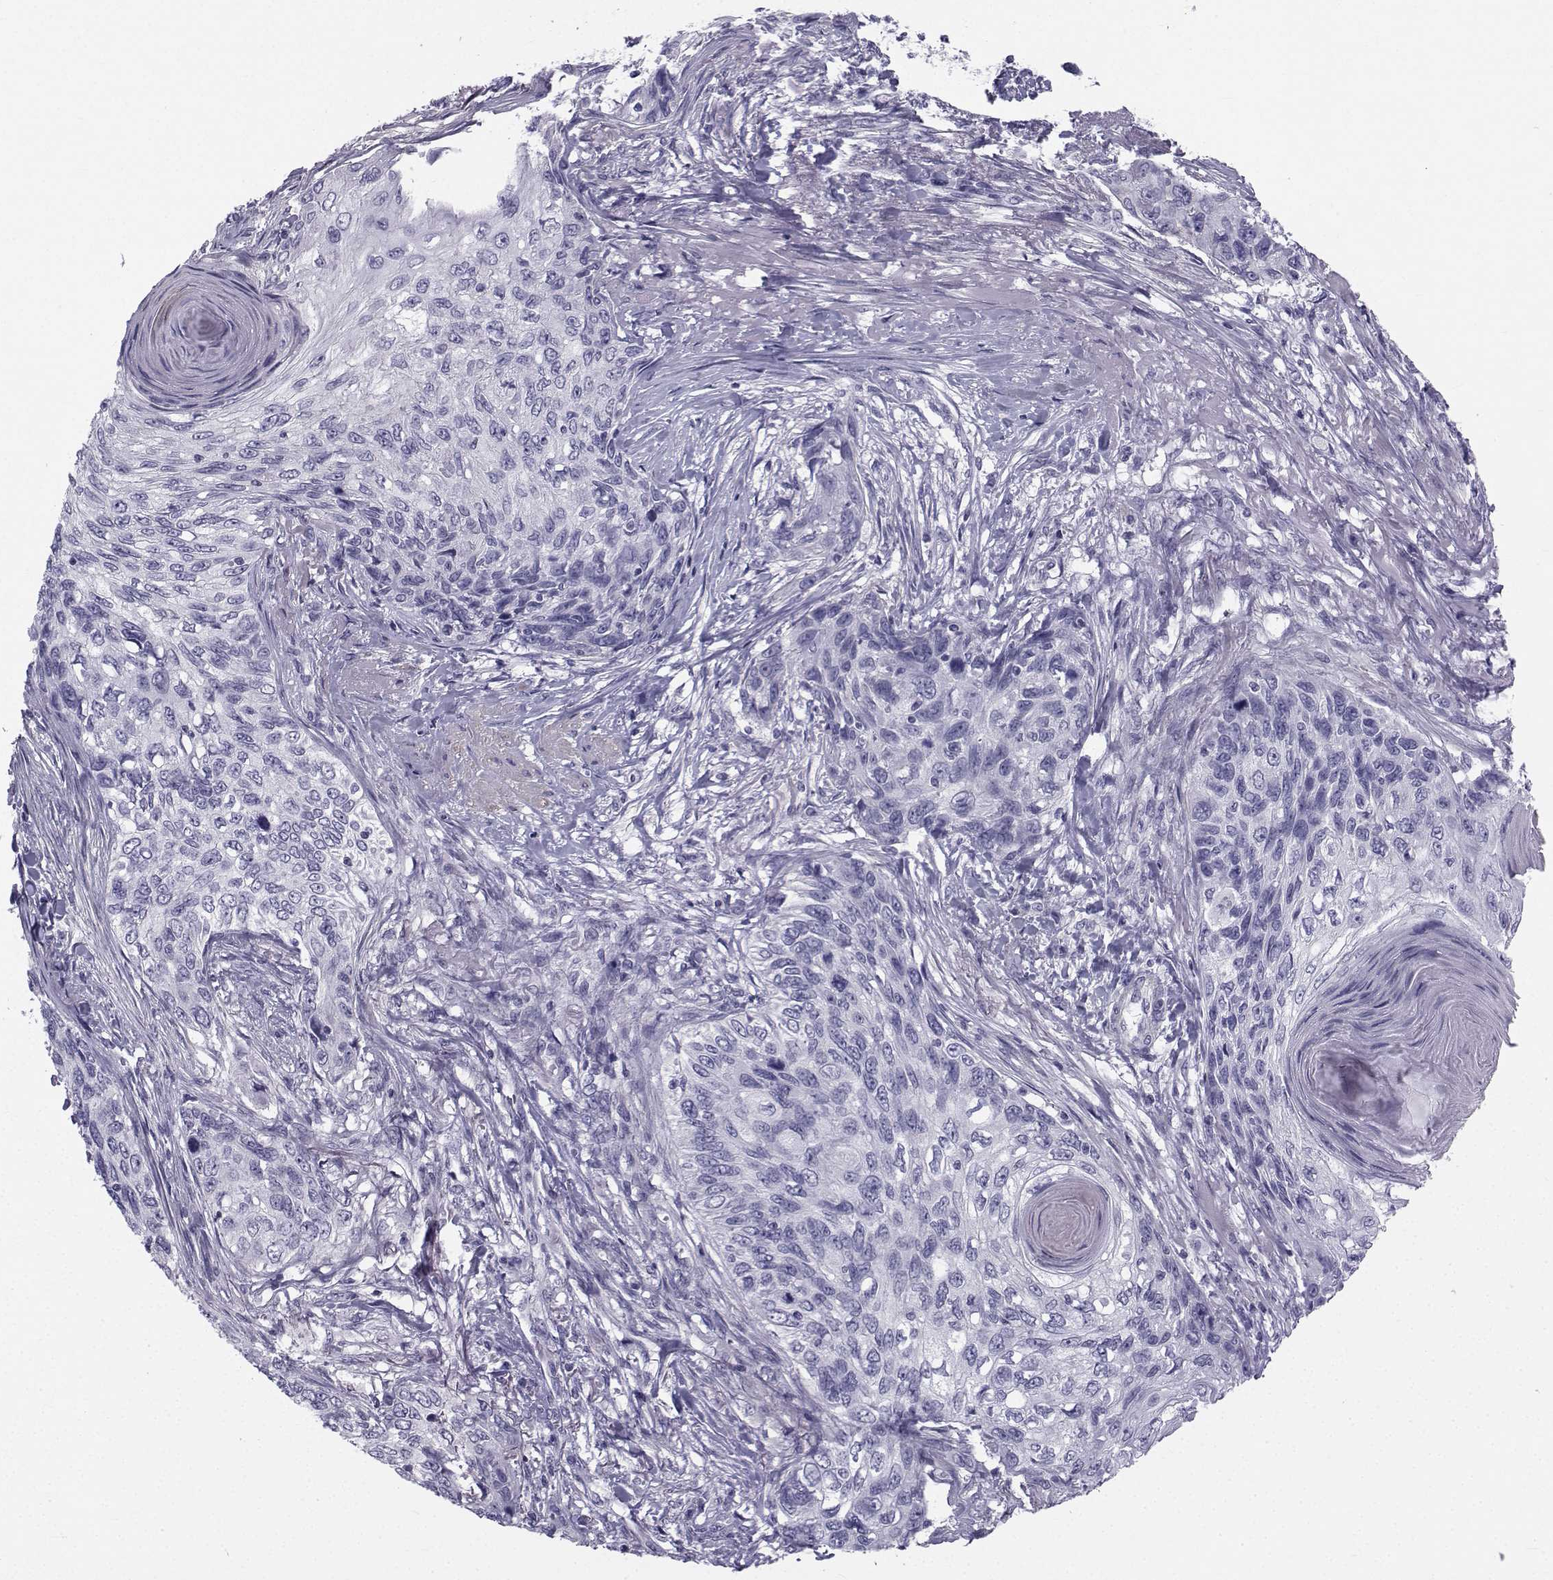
{"staining": {"intensity": "negative", "quantity": "none", "location": "none"}, "tissue": "skin cancer", "cell_type": "Tumor cells", "image_type": "cancer", "snomed": [{"axis": "morphology", "description": "Squamous cell carcinoma, NOS"}, {"axis": "topography", "description": "Skin"}], "caption": "The immunohistochemistry histopathology image has no significant positivity in tumor cells of squamous cell carcinoma (skin) tissue.", "gene": "SPANXD", "patient": {"sex": "male", "age": 92}}